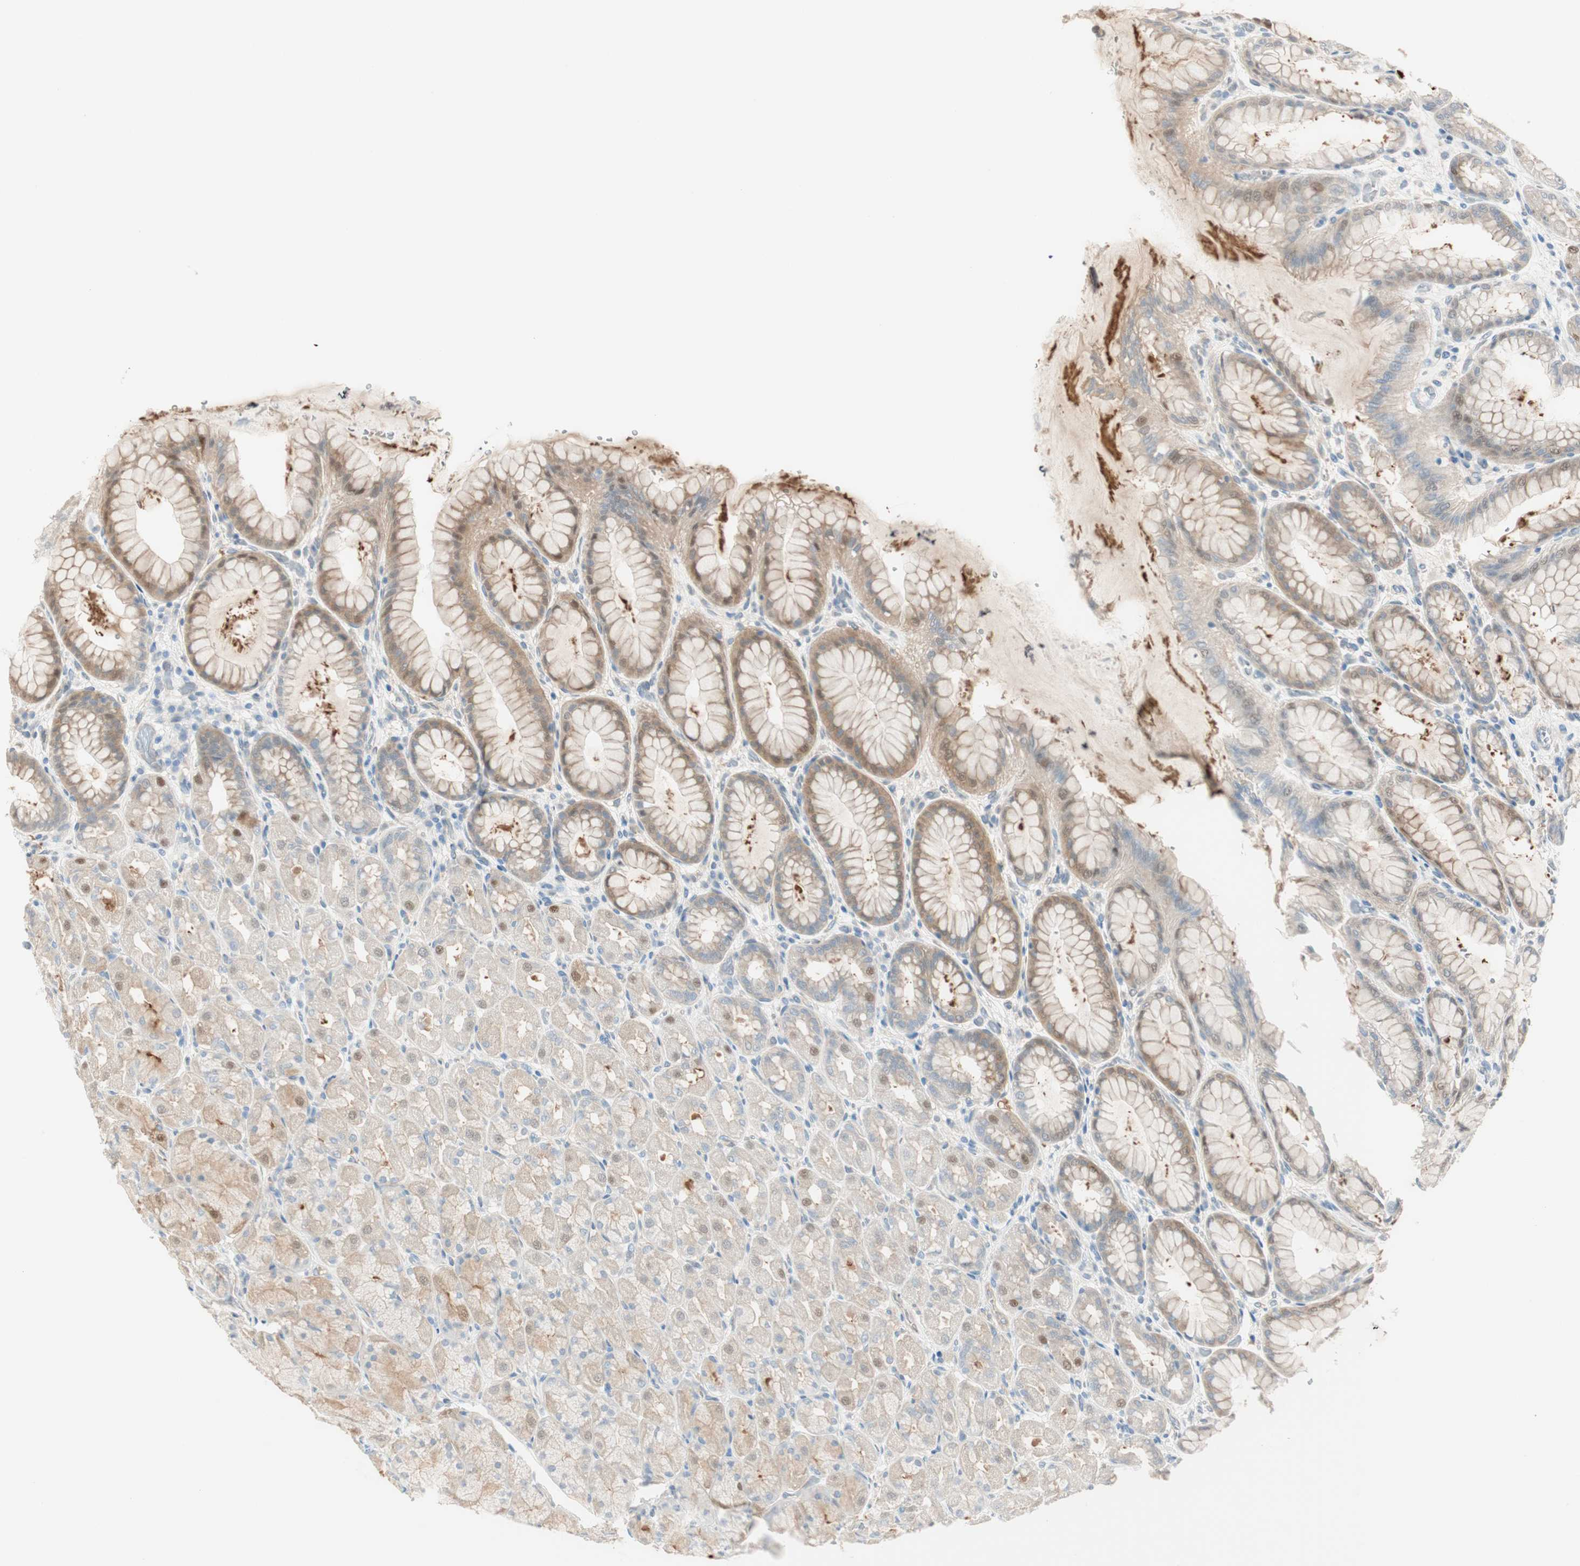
{"staining": {"intensity": "moderate", "quantity": "25%-75%", "location": "cytoplasmic/membranous"}, "tissue": "stomach", "cell_type": "Glandular cells", "image_type": "normal", "snomed": [{"axis": "morphology", "description": "Normal tissue, NOS"}, {"axis": "topography", "description": "Stomach, upper"}], "caption": "Protein staining shows moderate cytoplasmic/membranous positivity in about 25%-75% of glandular cells in benign stomach. The staining was performed using DAB, with brown indicating positive protein expression. Nuclei are stained blue with hematoxylin.", "gene": "CDK3", "patient": {"sex": "female", "age": 56}}